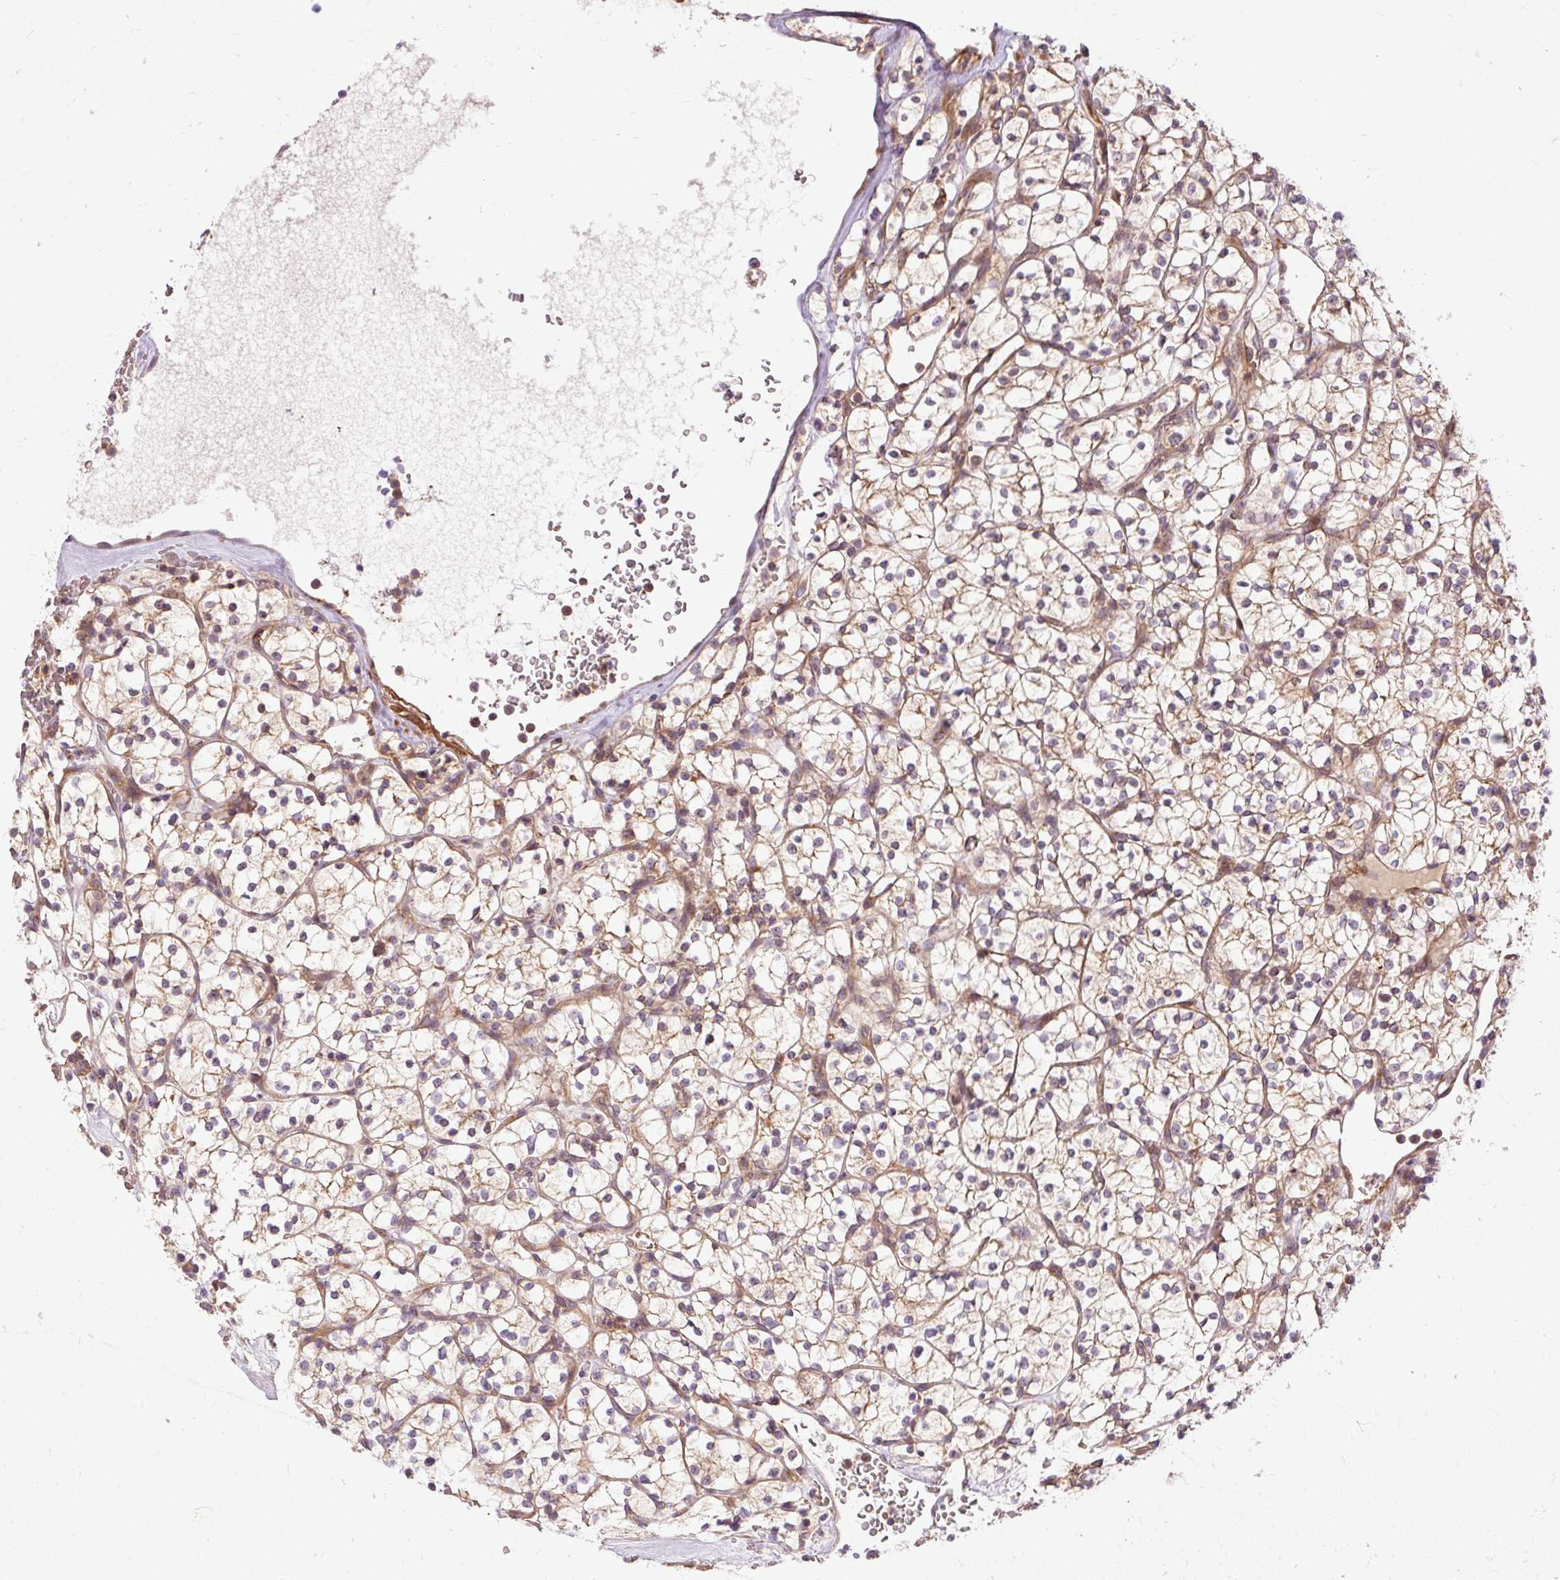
{"staining": {"intensity": "weak", "quantity": "25%-75%", "location": "cytoplasmic/membranous"}, "tissue": "renal cancer", "cell_type": "Tumor cells", "image_type": "cancer", "snomed": [{"axis": "morphology", "description": "Adenocarcinoma, NOS"}, {"axis": "topography", "description": "Kidney"}], "caption": "Renal cancer stained with DAB IHC shows low levels of weak cytoplasmic/membranous staining in about 25%-75% of tumor cells. (Stains: DAB in brown, nuclei in blue, Microscopy: brightfield microscopy at high magnification).", "gene": "RIPOR3", "patient": {"sex": "female", "age": 64}}